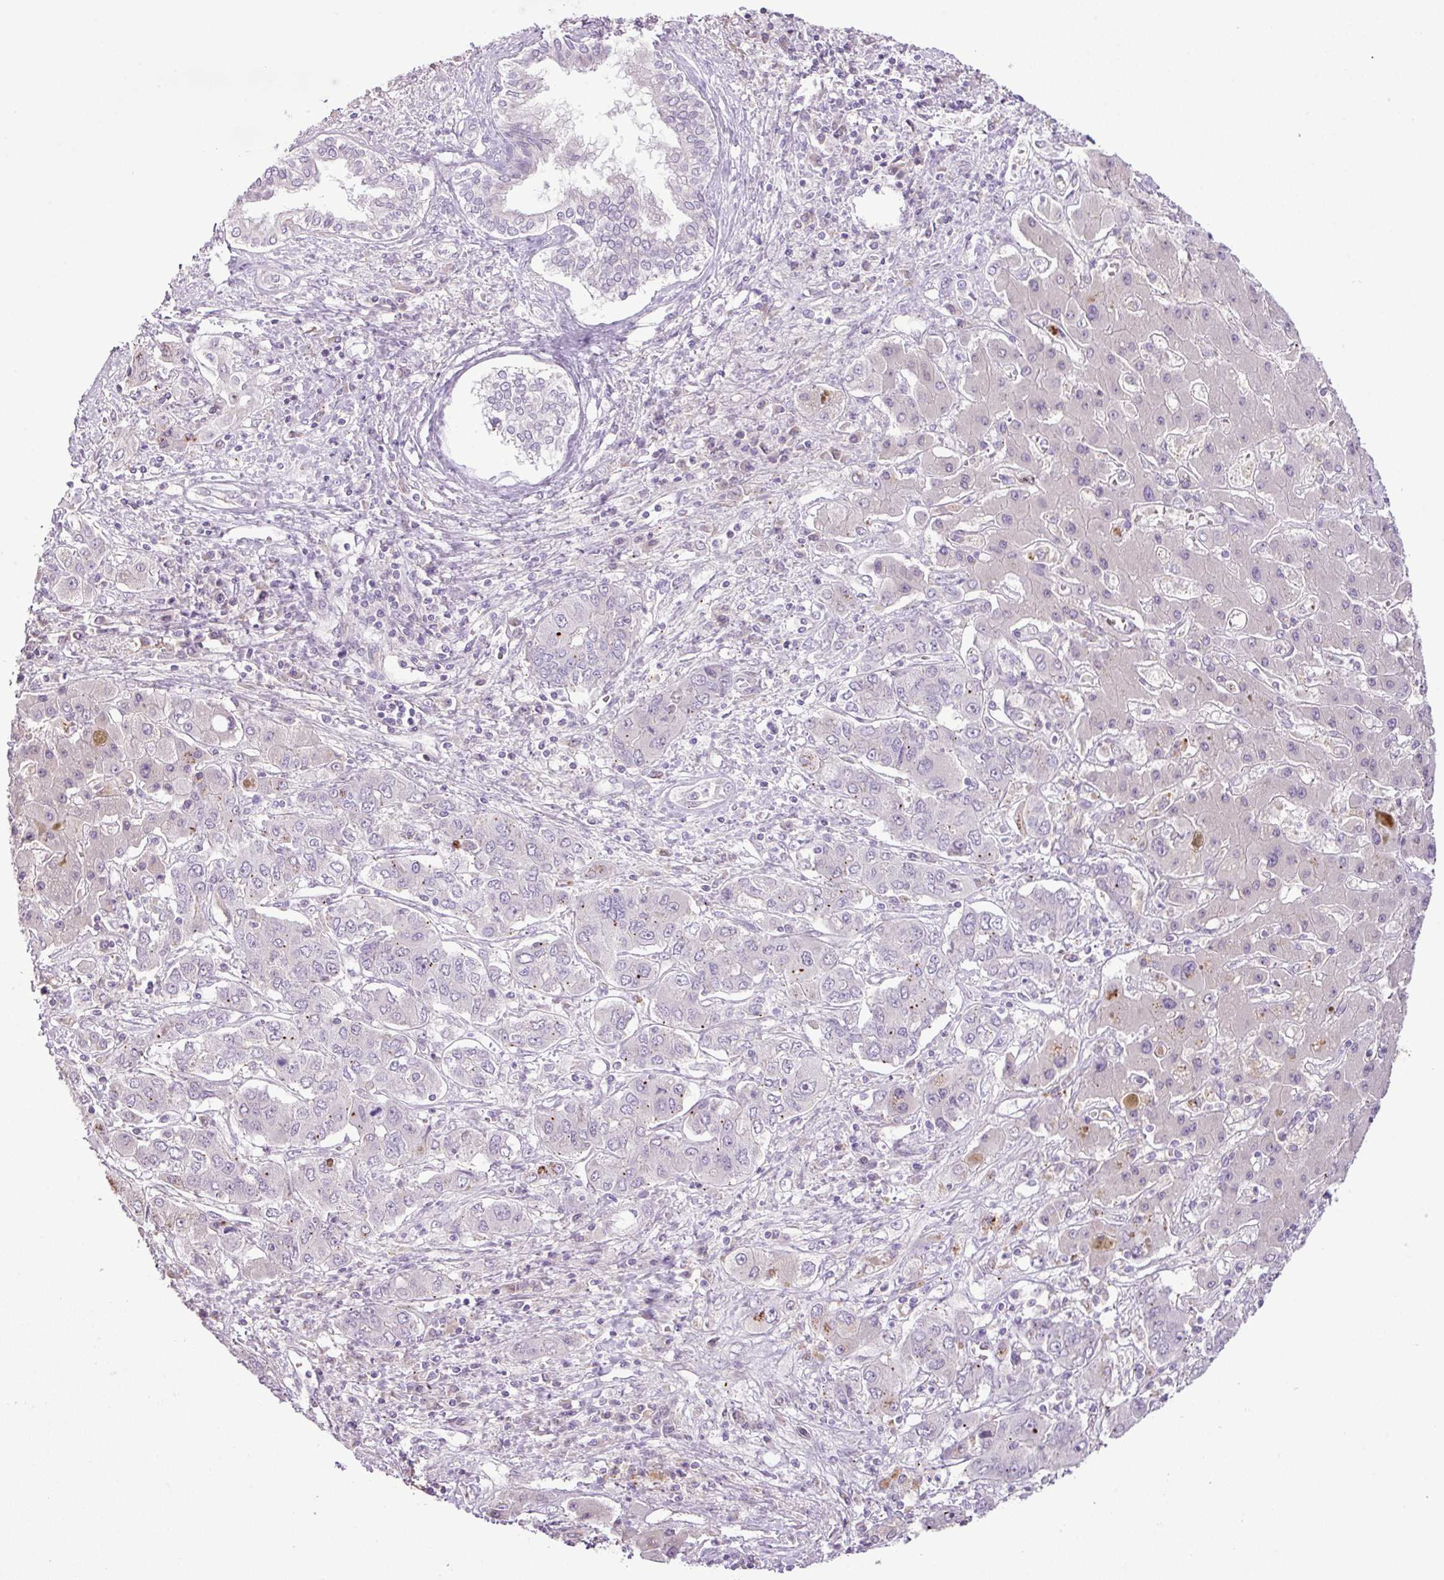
{"staining": {"intensity": "negative", "quantity": "none", "location": "none"}, "tissue": "liver cancer", "cell_type": "Tumor cells", "image_type": "cancer", "snomed": [{"axis": "morphology", "description": "Cholangiocarcinoma"}, {"axis": "topography", "description": "Liver"}], "caption": "Immunohistochemical staining of liver cholangiocarcinoma reveals no significant positivity in tumor cells.", "gene": "DNAJB13", "patient": {"sex": "male", "age": 67}}